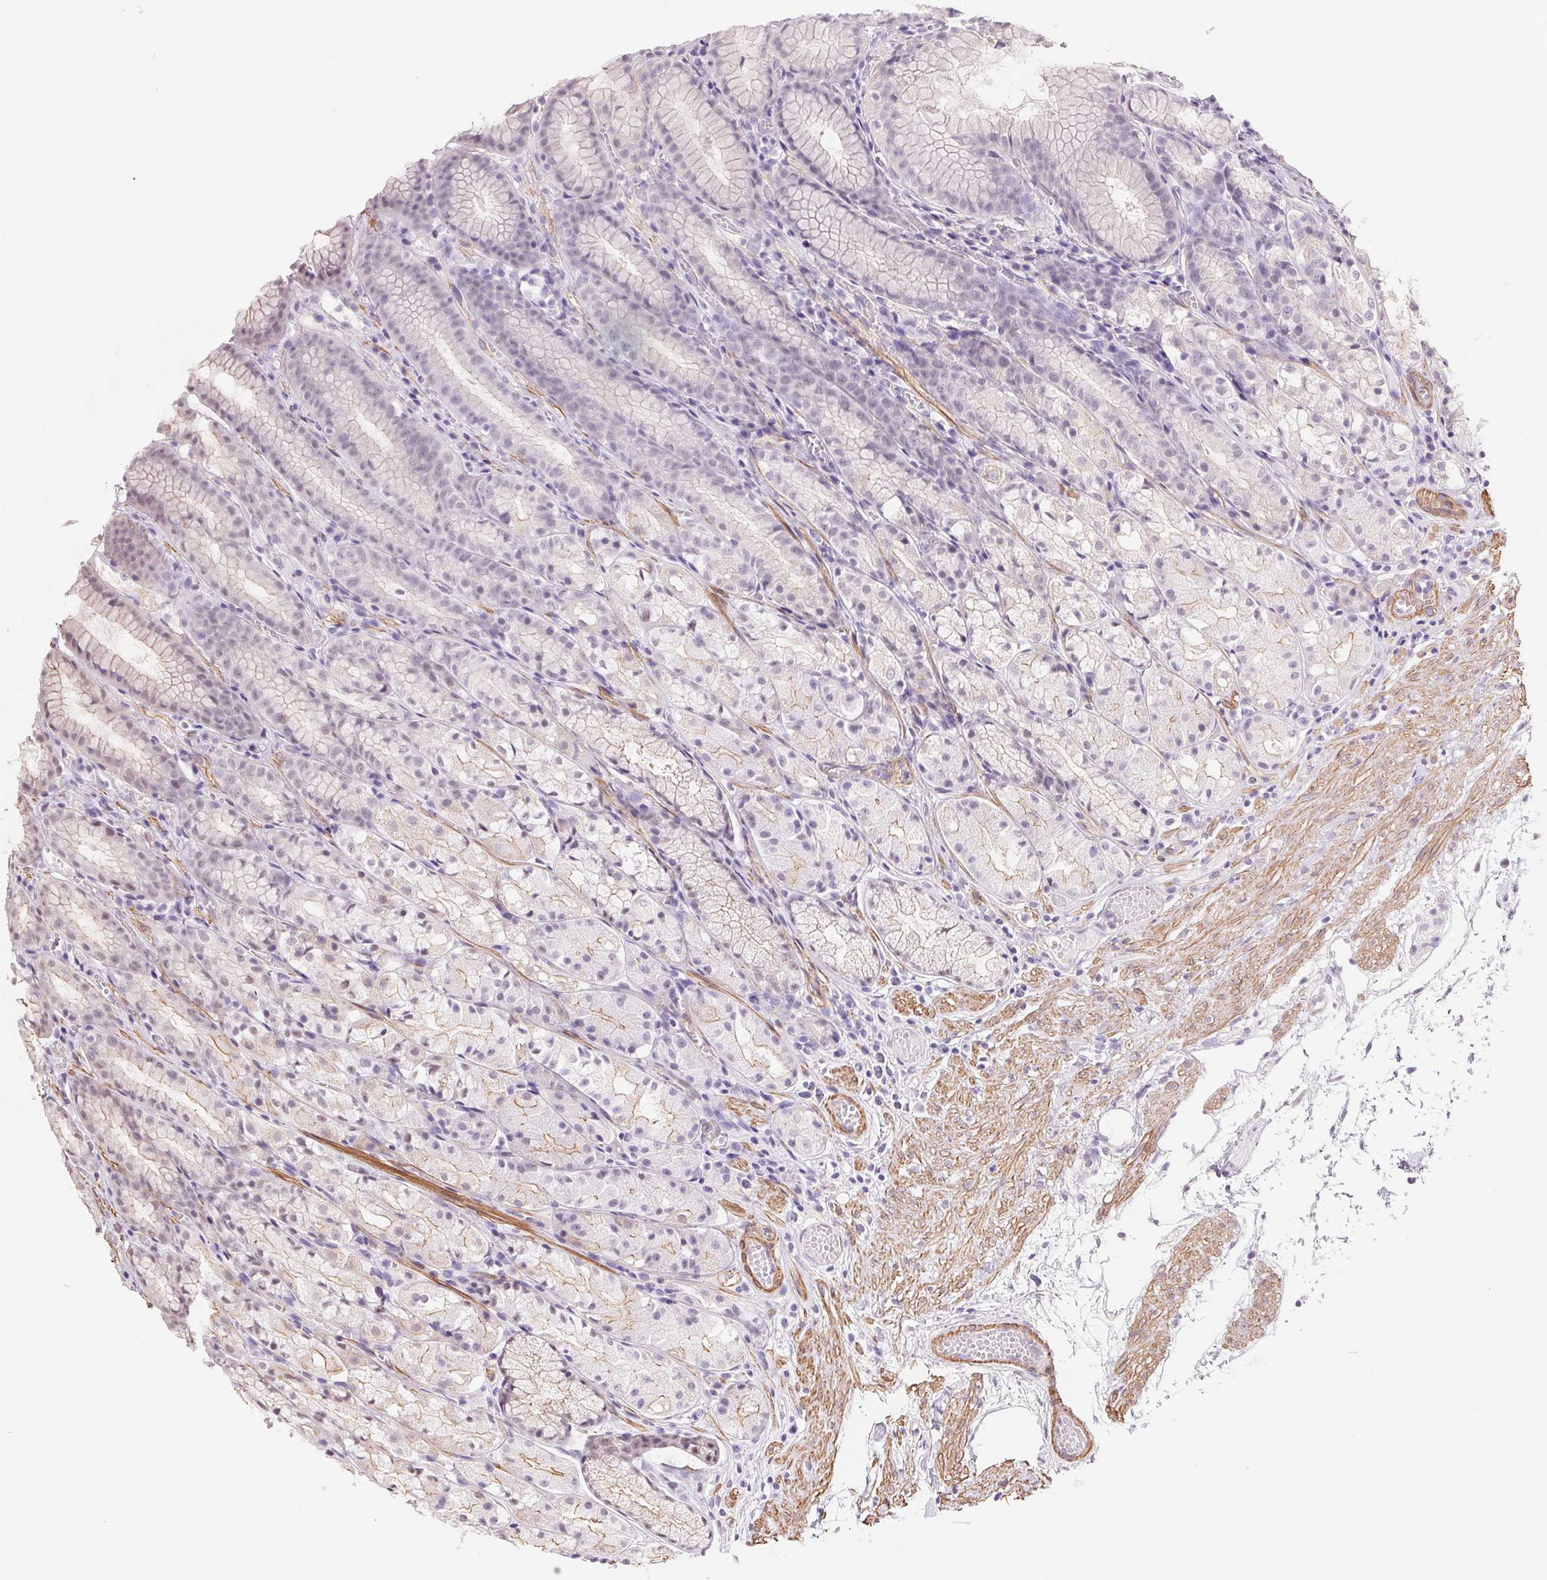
{"staining": {"intensity": "moderate", "quantity": "<25%", "location": "cytoplasmic/membranous"}, "tissue": "stomach", "cell_type": "Glandular cells", "image_type": "normal", "snomed": [{"axis": "morphology", "description": "Normal tissue, NOS"}, {"axis": "topography", "description": "Stomach"}], "caption": "A brown stain highlights moderate cytoplasmic/membranous expression of a protein in glandular cells of normal stomach. The staining was performed using DAB, with brown indicating positive protein expression. Nuclei are stained blue with hematoxylin.", "gene": "BCAT1", "patient": {"sex": "male", "age": 70}}